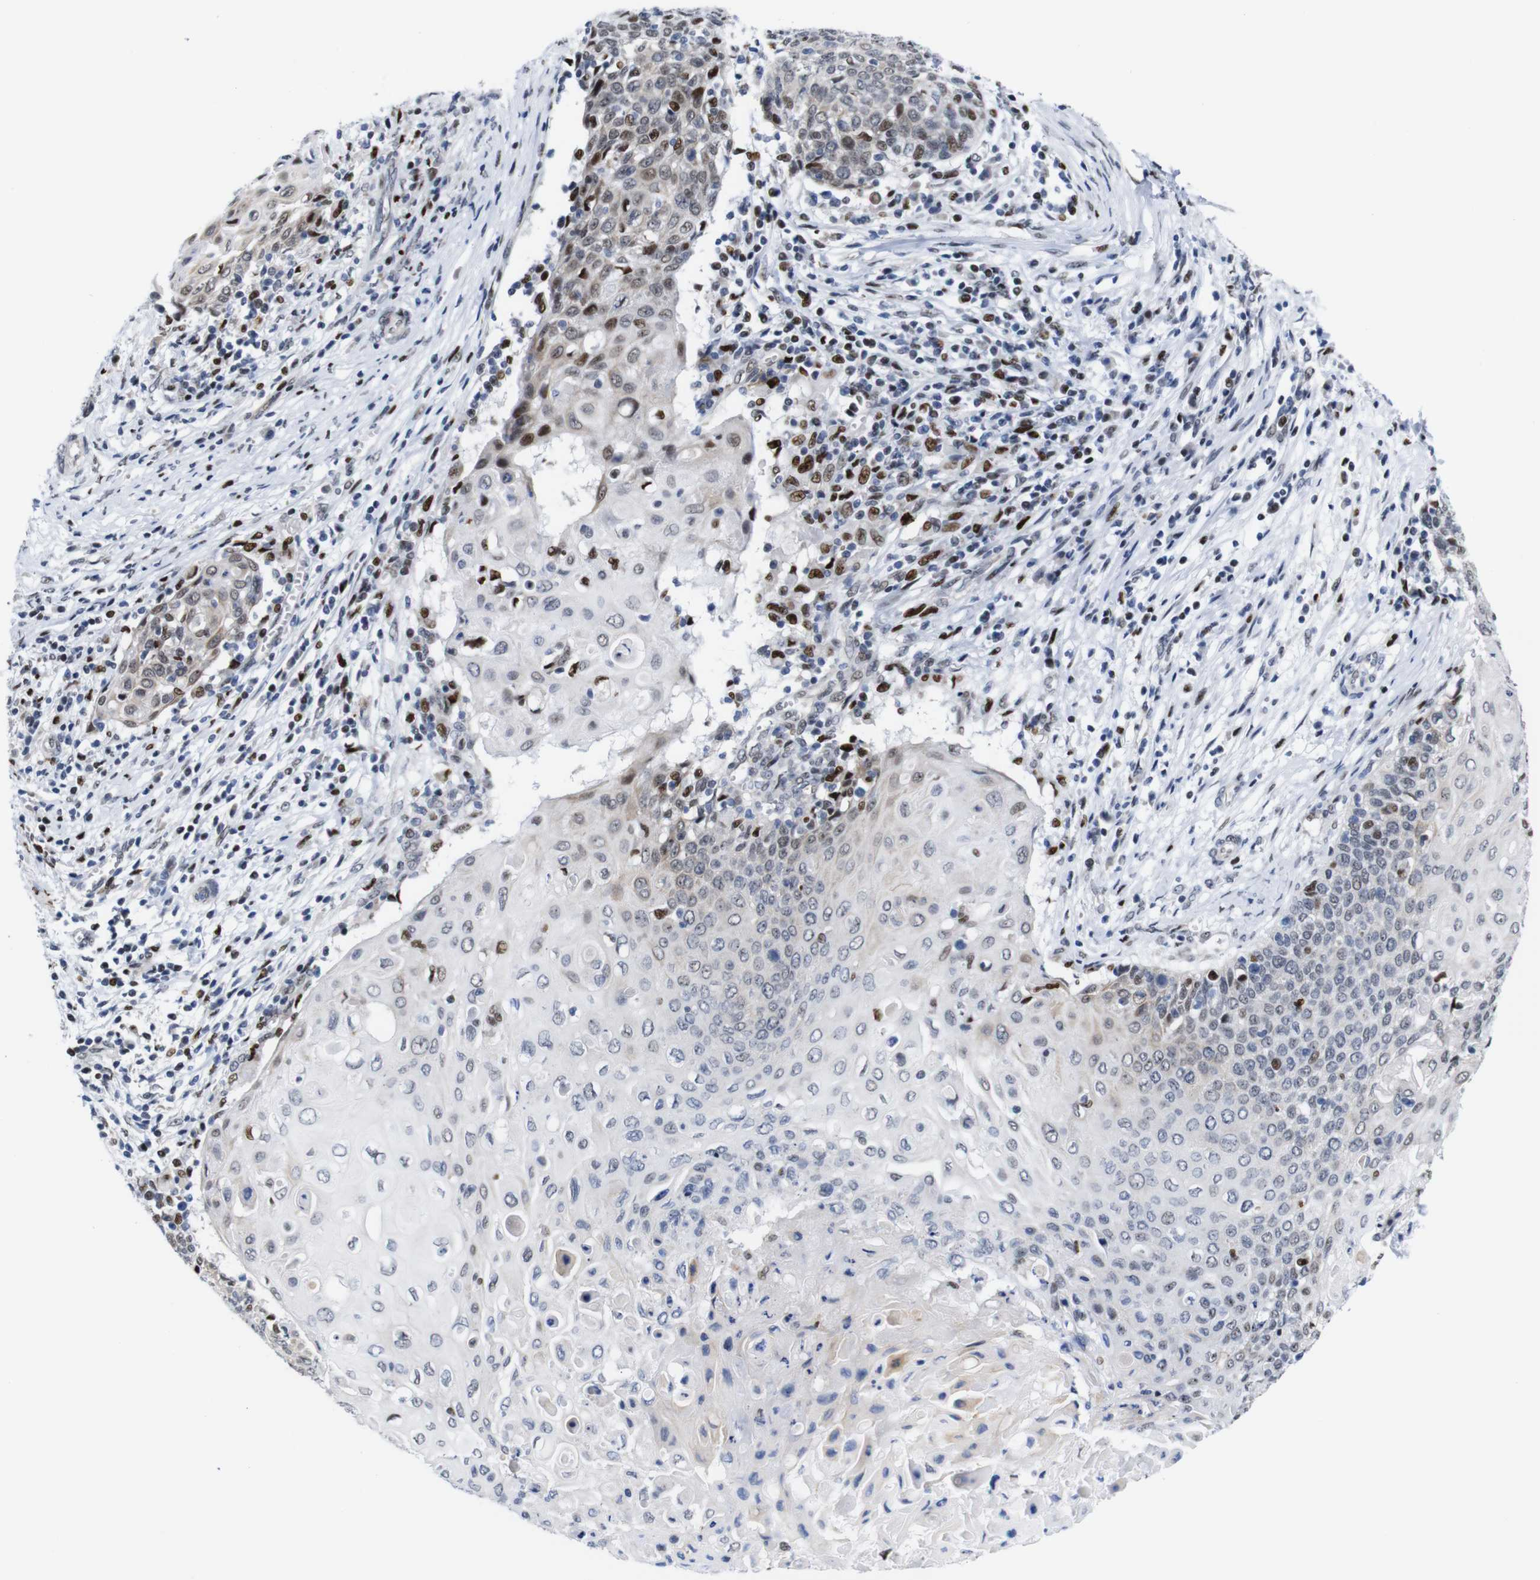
{"staining": {"intensity": "strong", "quantity": "<25%", "location": "nuclear"}, "tissue": "cervical cancer", "cell_type": "Tumor cells", "image_type": "cancer", "snomed": [{"axis": "morphology", "description": "Squamous cell carcinoma, NOS"}, {"axis": "topography", "description": "Cervix"}], "caption": "Immunohistochemistry of cervical squamous cell carcinoma reveals medium levels of strong nuclear expression in approximately <25% of tumor cells.", "gene": "GATA6", "patient": {"sex": "female", "age": 39}}